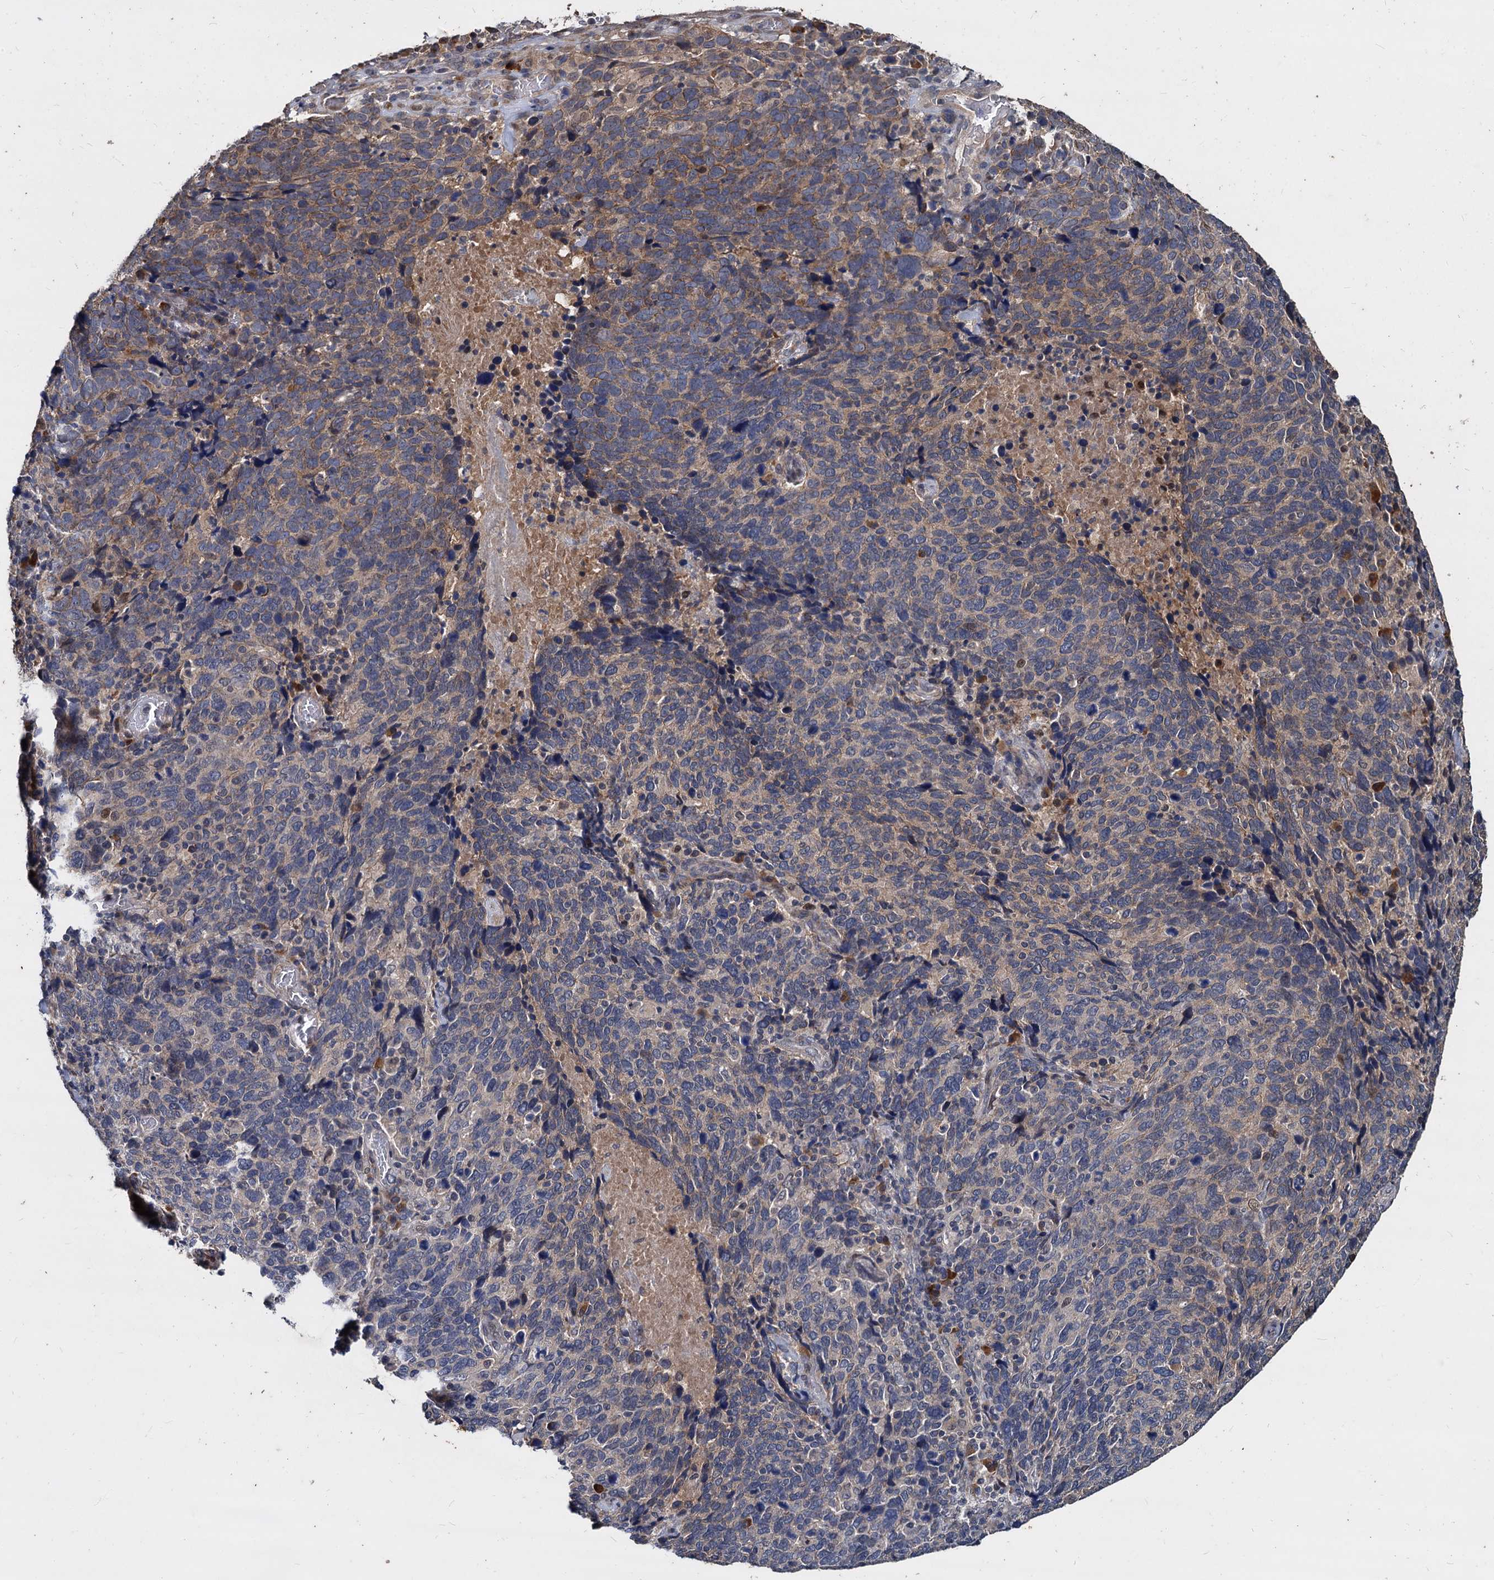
{"staining": {"intensity": "moderate", "quantity": "<25%", "location": "cytoplasmic/membranous"}, "tissue": "cervical cancer", "cell_type": "Tumor cells", "image_type": "cancer", "snomed": [{"axis": "morphology", "description": "Squamous cell carcinoma, NOS"}, {"axis": "topography", "description": "Cervix"}], "caption": "Moderate cytoplasmic/membranous protein staining is present in approximately <25% of tumor cells in cervical cancer (squamous cell carcinoma).", "gene": "CCDC184", "patient": {"sex": "female", "age": 41}}